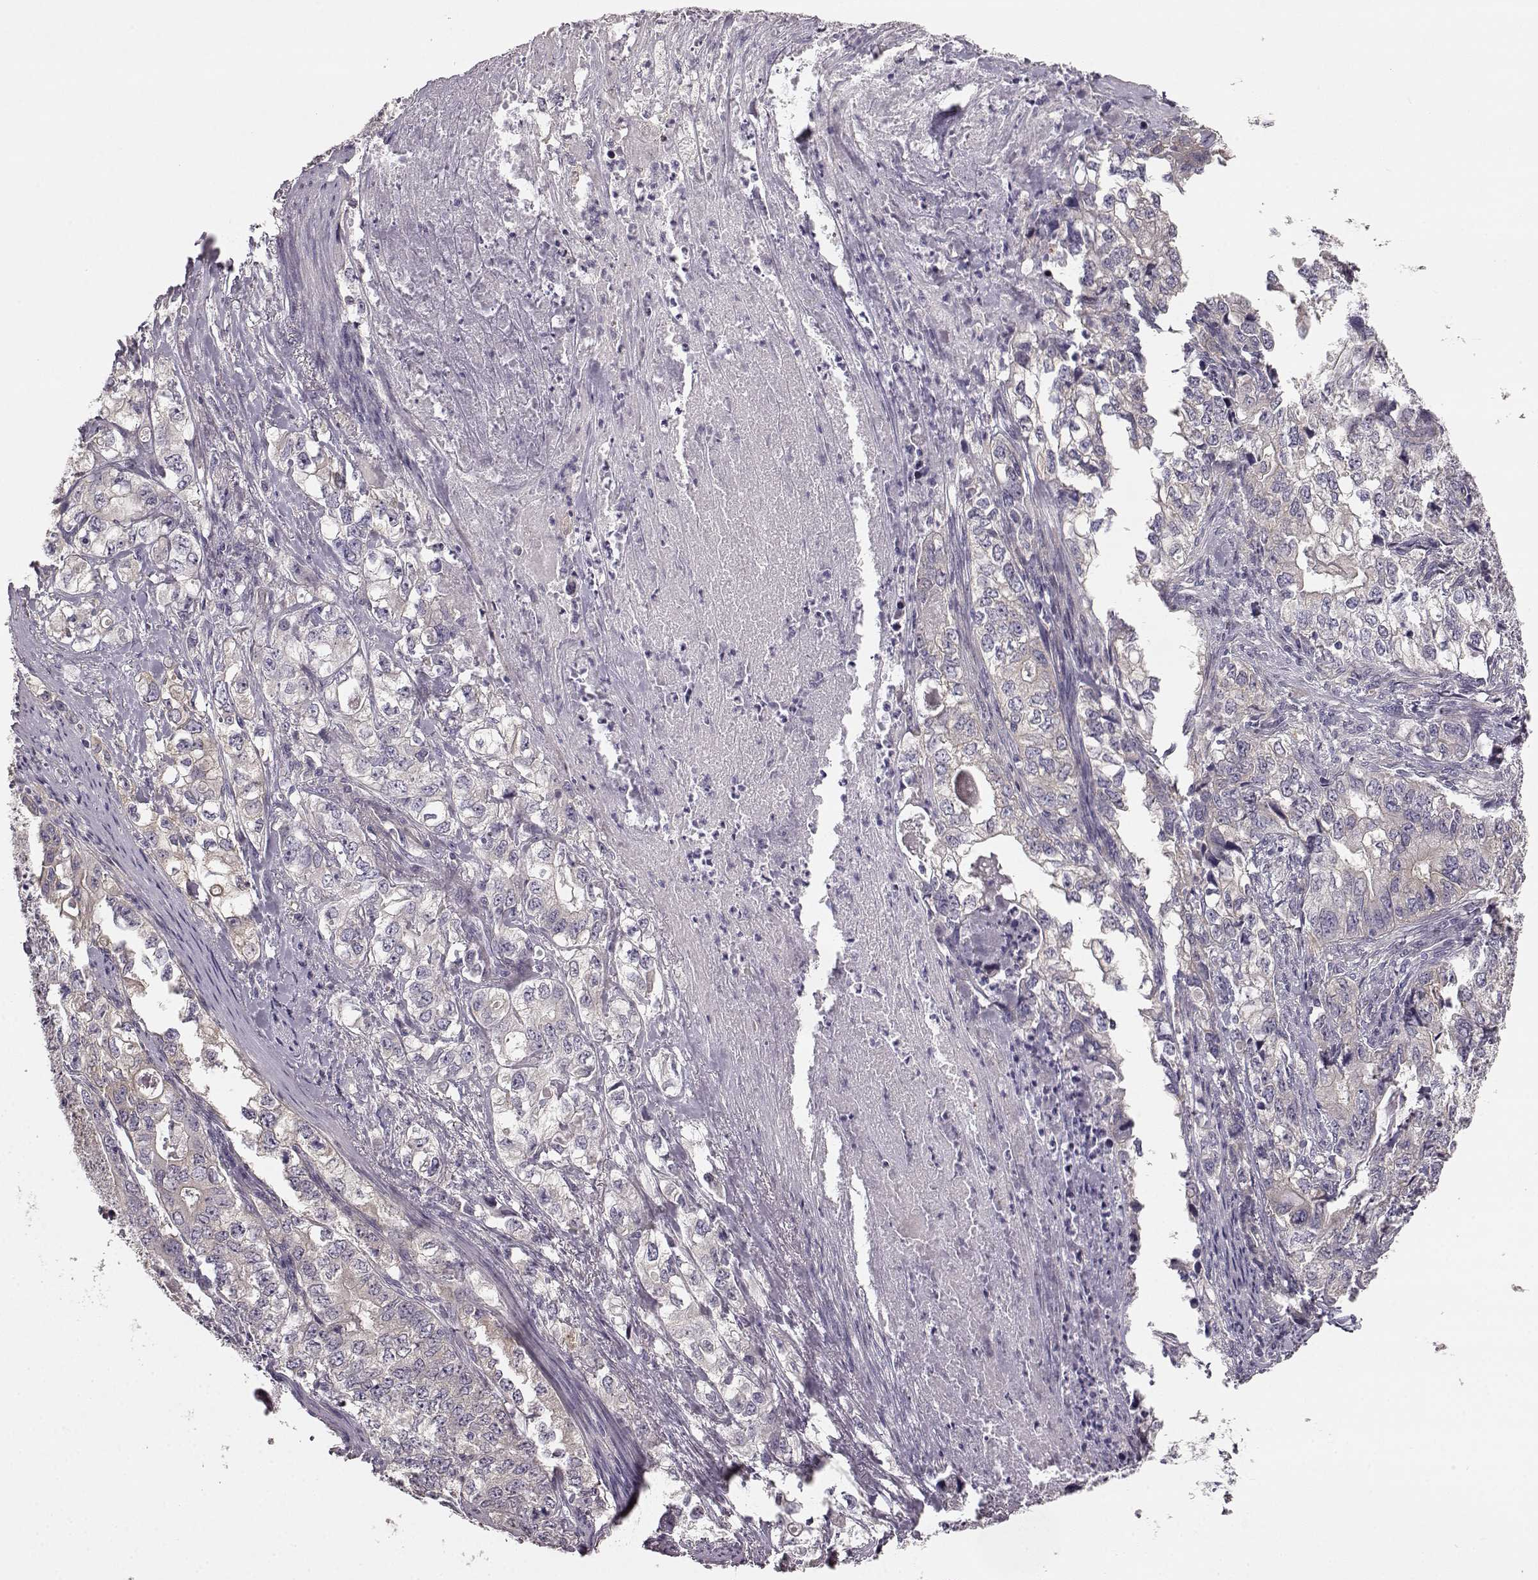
{"staining": {"intensity": "negative", "quantity": "none", "location": "none"}, "tissue": "stomach cancer", "cell_type": "Tumor cells", "image_type": "cancer", "snomed": [{"axis": "morphology", "description": "Adenocarcinoma, NOS"}, {"axis": "topography", "description": "Stomach, lower"}], "caption": "Tumor cells show no significant protein positivity in adenocarcinoma (stomach).", "gene": "GPR50", "patient": {"sex": "female", "age": 72}}